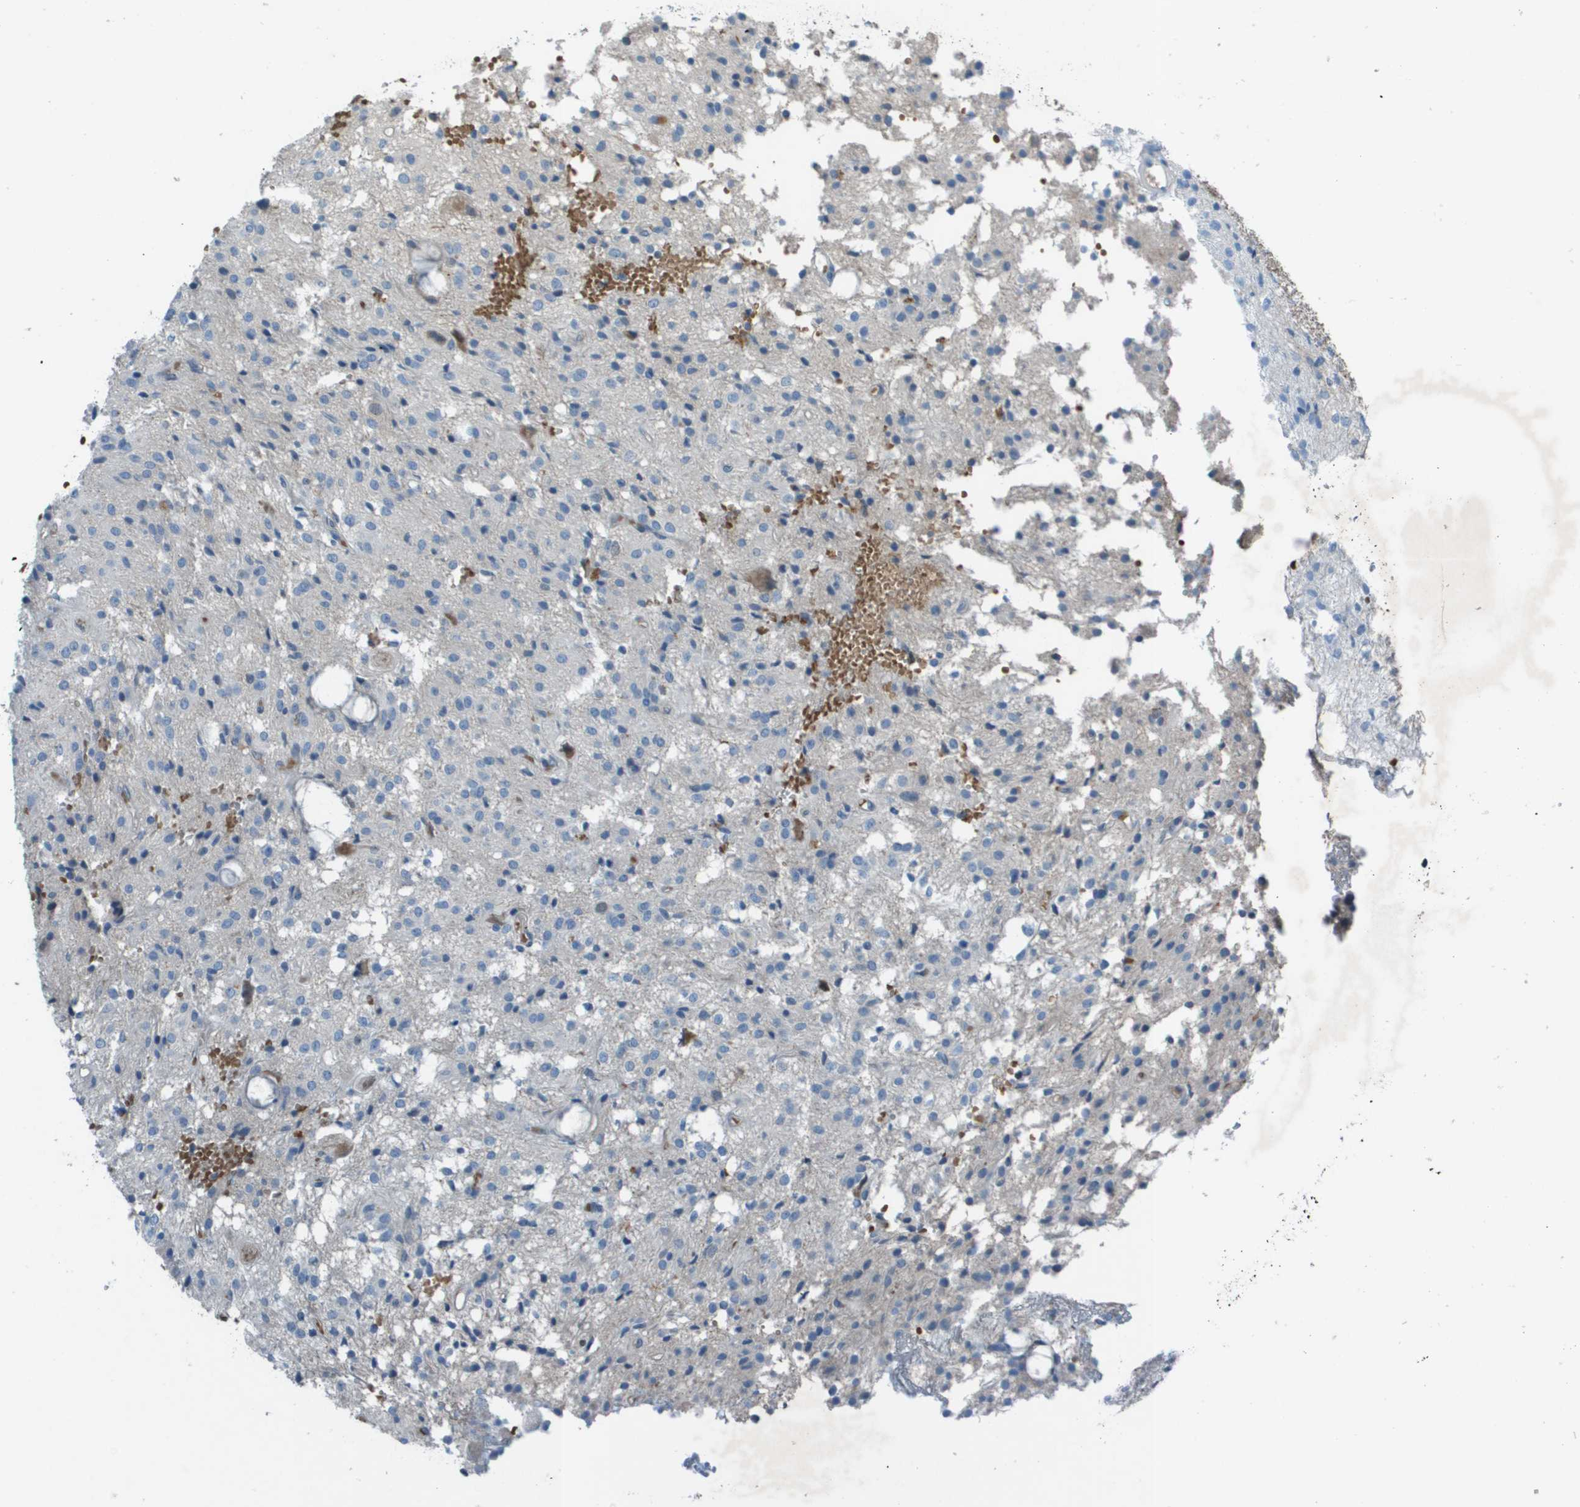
{"staining": {"intensity": "negative", "quantity": "none", "location": "none"}, "tissue": "glioma", "cell_type": "Tumor cells", "image_type": "cancer", "snomed": [{"axis": "morphology", "description": "Glioma, malignant, High grade"}, {"axis": "topography", "description": "Brain"}], "caption": "This image is of malignant glioma (high-grade) stained with IHC to label a protein in brown with the nuclei are counter-stained blue. There is no positivity in tumor cells.", "gene": "CAMK4", "patient": {"sex": "female", "age": 59}}